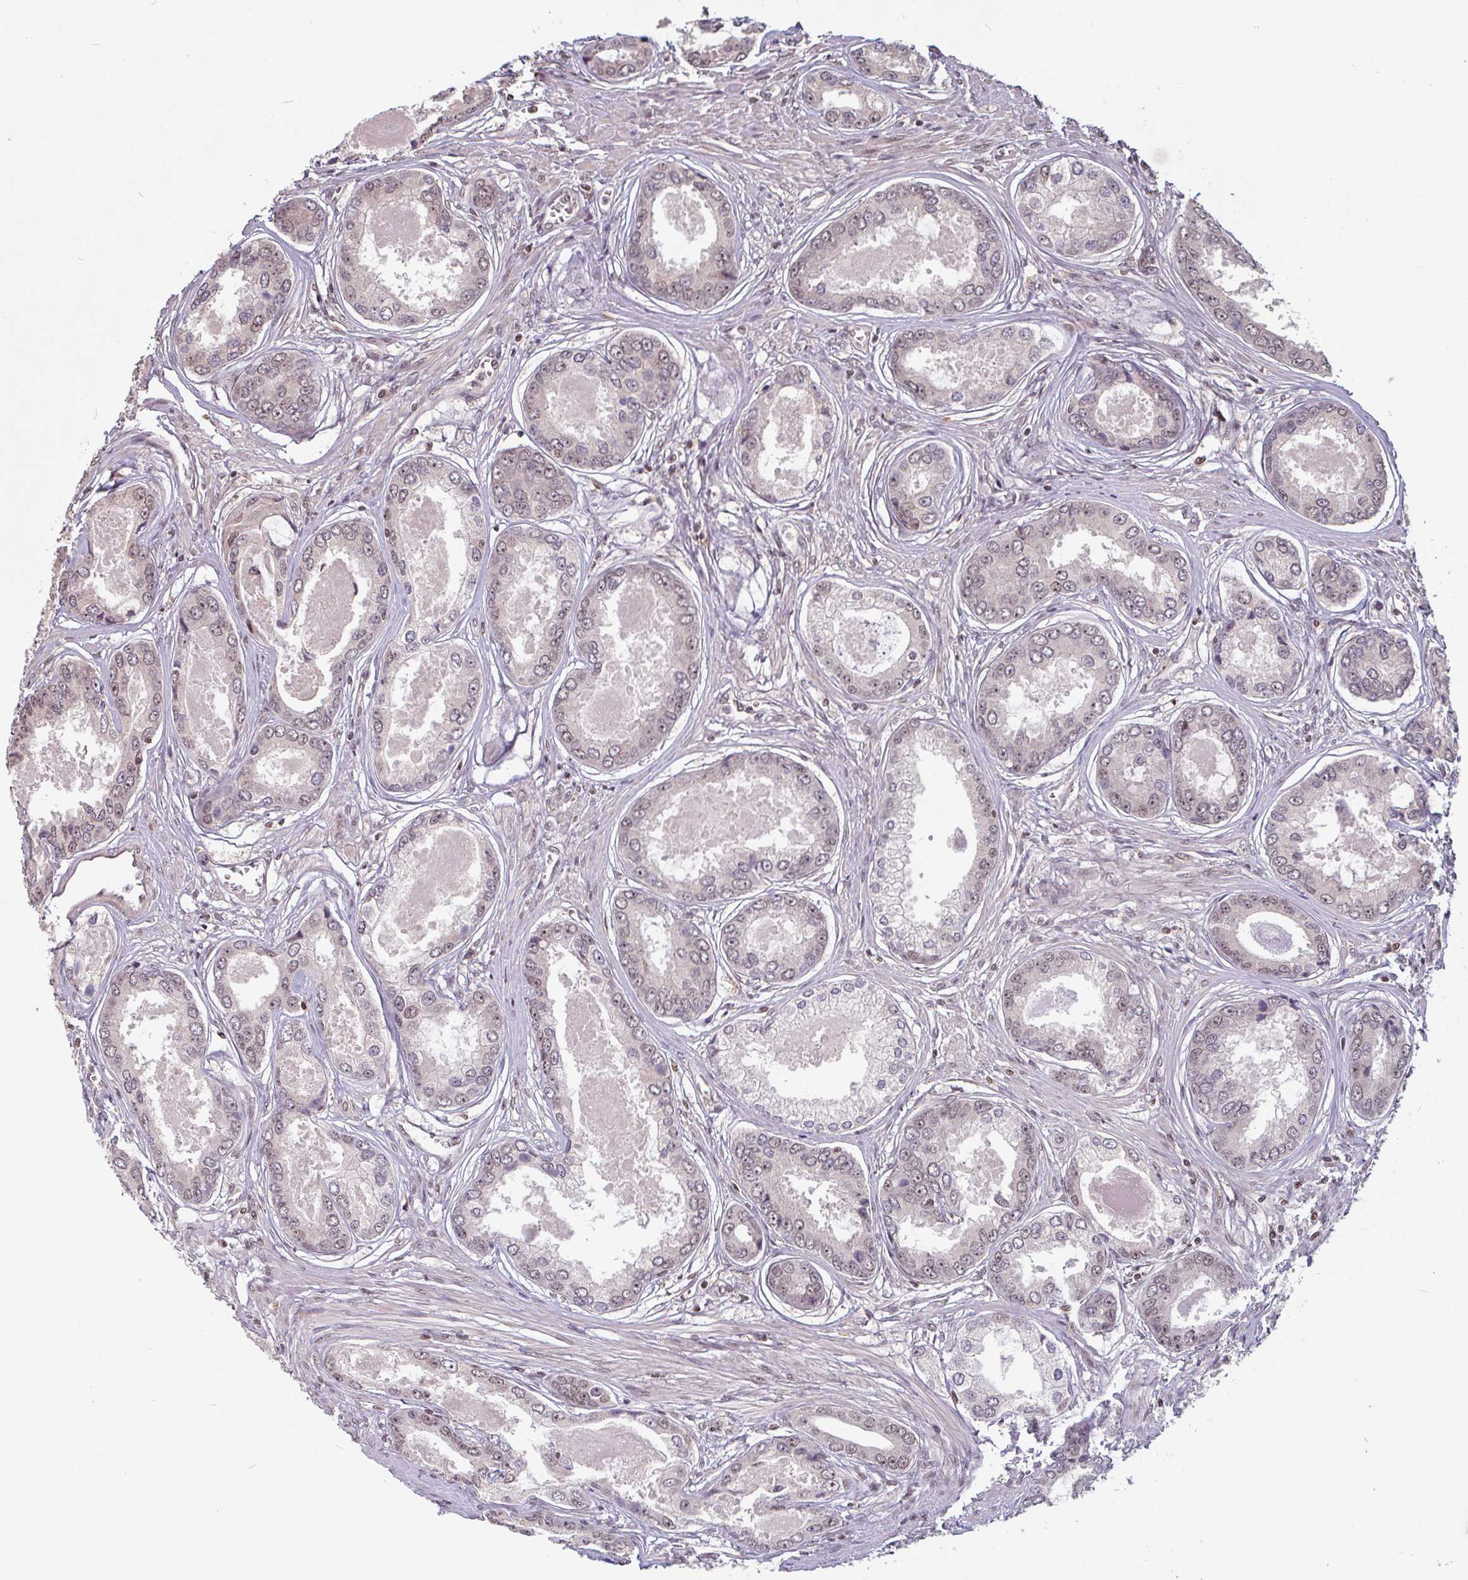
{"staining": {"intensity": "weak", "quantity": ">75%", "location": "nuclear"}, "tissue": "prostate cancer", "cell_type": "Tumor cells", "image_type": "cancer", "snomed": [{"axis": "morphology", "description": "Adenocarcinoma, Low grade"}, {"axis": "topography", "description": "Prostate"}], "caption": "Tumor cells display low levels of weak nuclear staining in approximately >75% of cells in human prostate low-grade adenocarcinoma.", "gene": "DR1", "patient": {"sex": "male", "age": 68}}